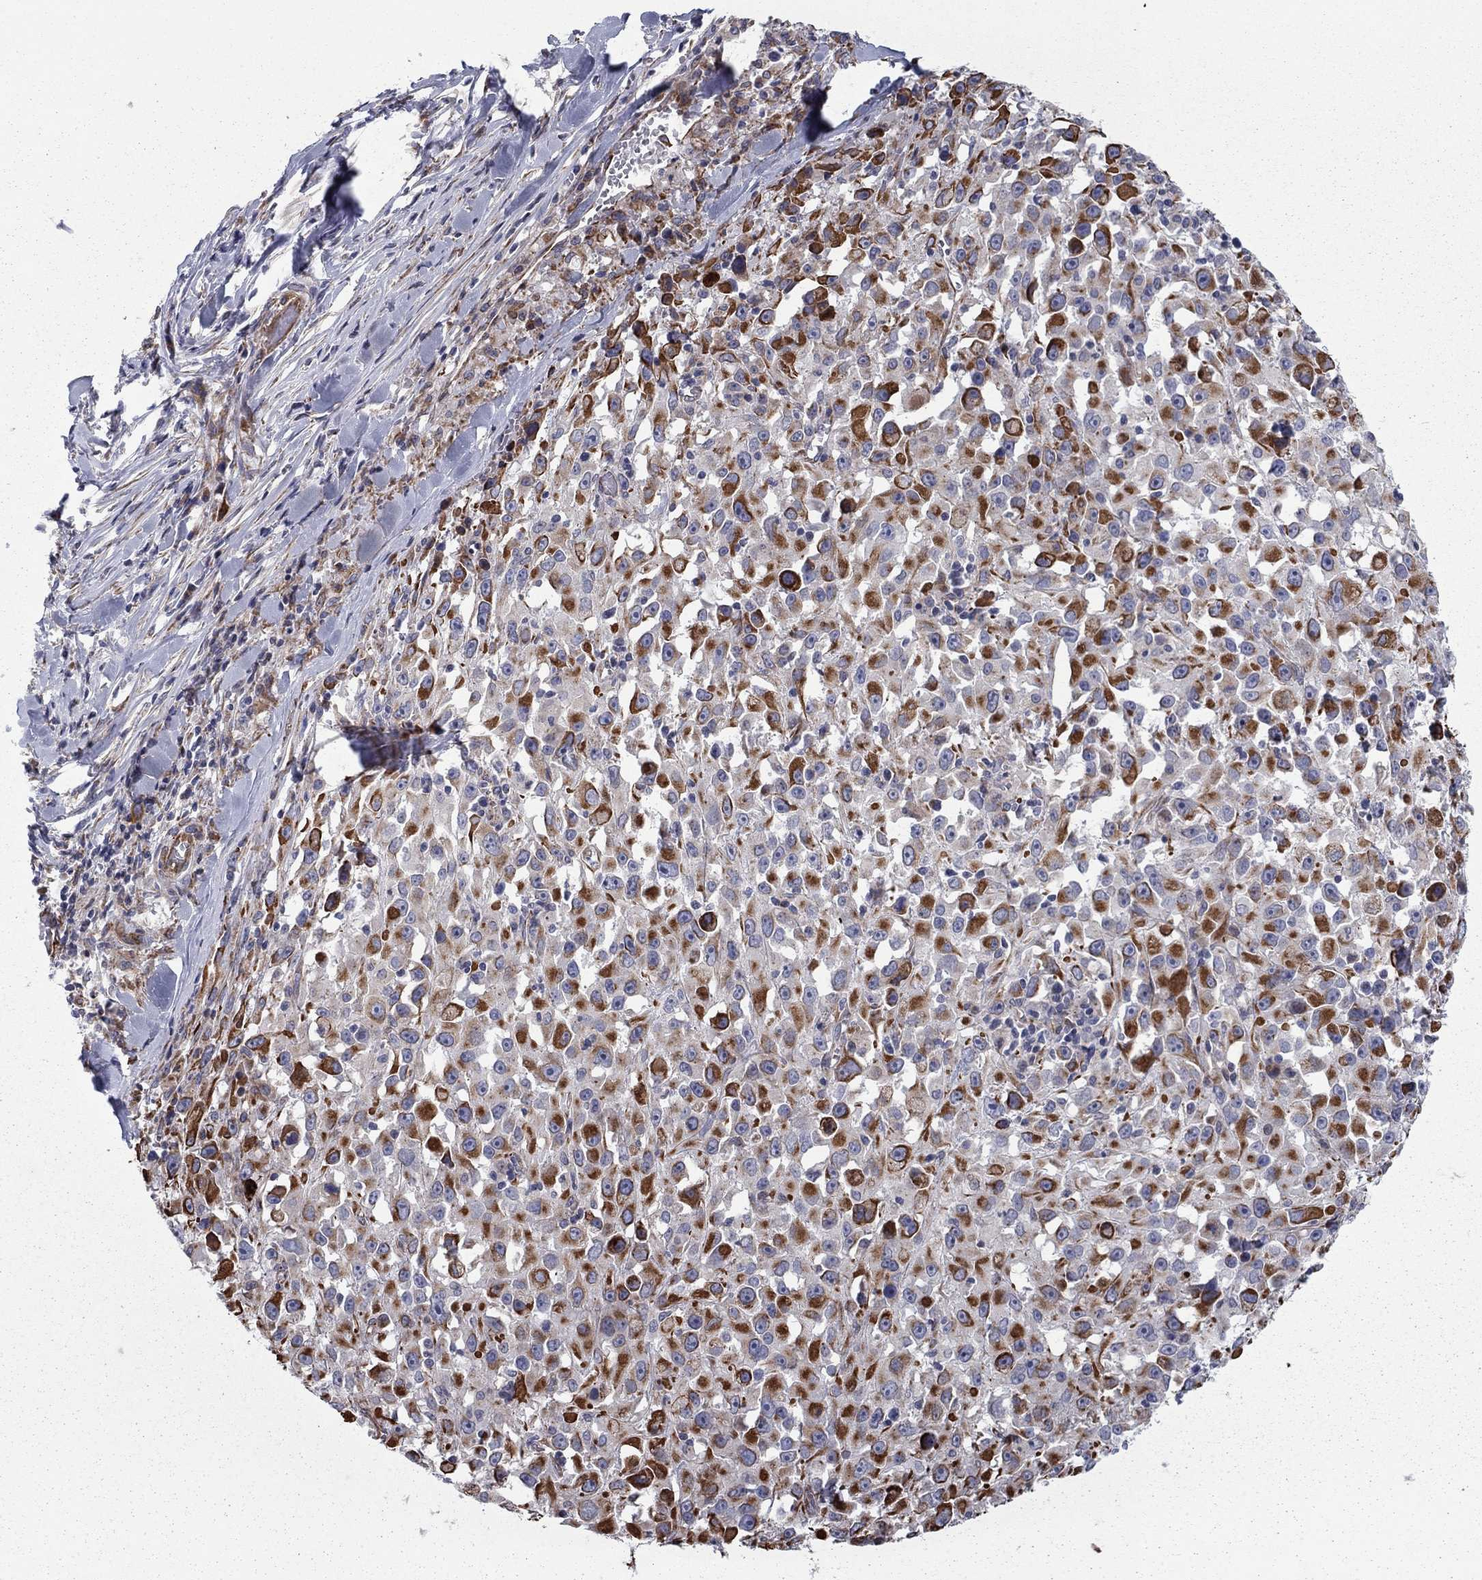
{"staining": {"intensity": "strong", "quantity": "25%-75%", "location": "cytoplasmic/membranous"}, "tissue": "melanoma", "cell_type": "Tumor cells", "image_type": "cancer", "snomed": [{"axis": "morphology", "description": "Malignant melanoma, Metastatic site"}, {"axis": "topography", "description": "Lymph node"}], "caption": "Melanoma was stained to show a protein in brown. There is high levels of strong cytoplasmic/membranous positivity in approximately 25%-75% of tumor cells. (DAB (3,3'-diaminobenzidine) = brown stain, brightfield microscopy at high magnification).", "gene": "CLSTN1", "patient": {"sex": "male", "age": 50}}